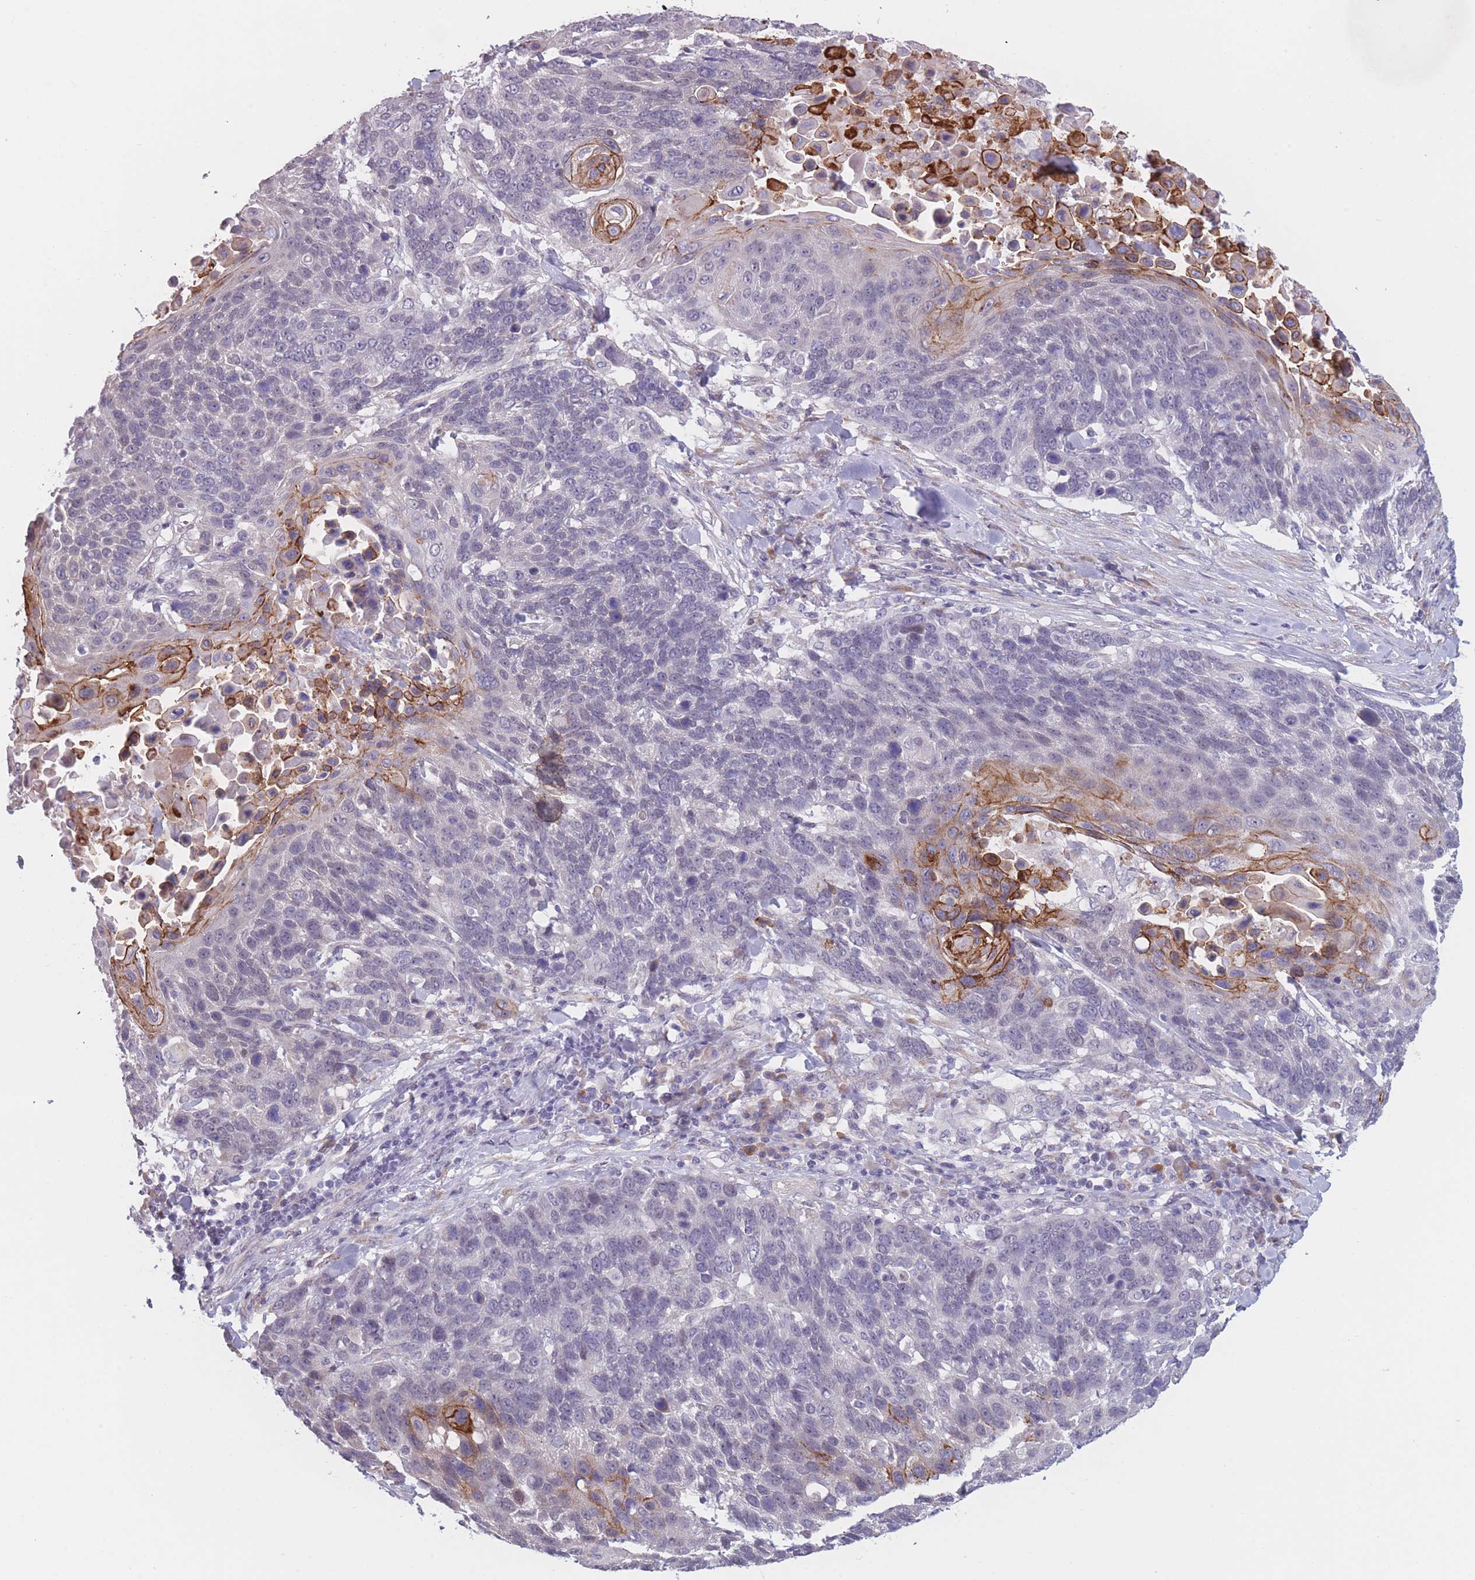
{"staining": {"intensity": "moderate", "quantity": "<25%", "location": "cytoplasmic/membranous"}, "tissue": "lung cancer", "cell_type": "Tumor cells", "image_type": "cancer", "snomed": [{"axis": "morphology", "description": "Squamous cell carcinoma, NOS"}, {"axis": "topography", "description": "Lung"}], "caption": "Immunohistochemistry (IHC) image of human lung cancer stained for a protein (brown), which displays low levels of moderate cytoplasmic/membranous staining in approximately <25% of tumor cells.", "gene": "COL27A1", "patient": {"sex": "male", "age": 66}}